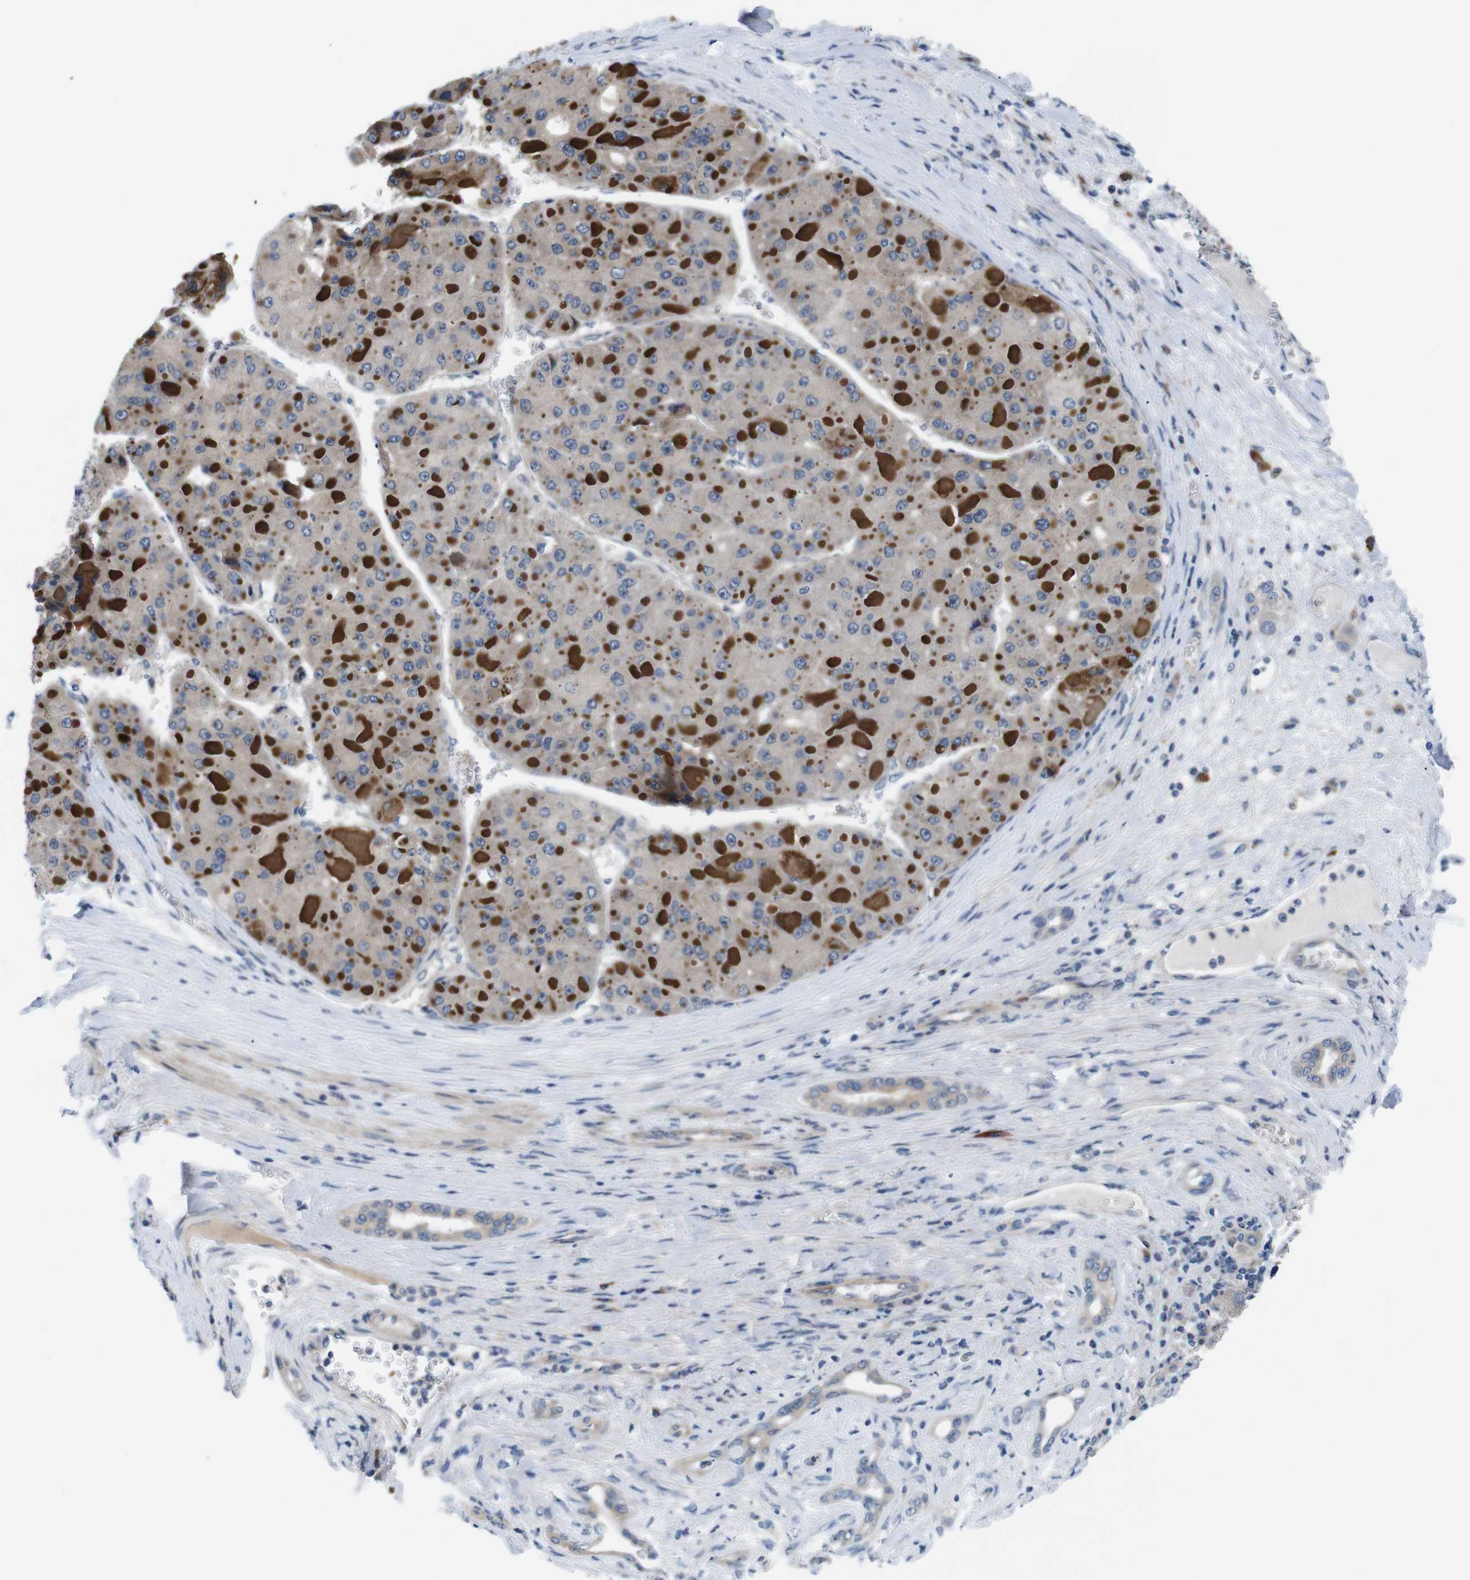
{"staining": {"intensity": "weak", "quantity": ">75%", "location": "cytoplasmic/membranous"}, "tissue": "liver cancer", "cell_type": "Tumor cells", "image_type": "cancer", "snomed": [{"axis": "morphology", "description": "Carcinoma, Hepatocellular, NOS"}, {"axis": "topography", "description": "Liver"}], "caption": "Immunohistochemistry image of neoplastic tissue: human hepatocellular carcinoma (liver) stained using immunohistochemistry (IHC) shows low levels of weak protein expression localized specifically in the cytoplasmic/membranous of tumor cells, appearing as a cytoplasmic/membranous brown color.", "gene": "JAK1", "patient": {"sex": "female", "age": 73}}